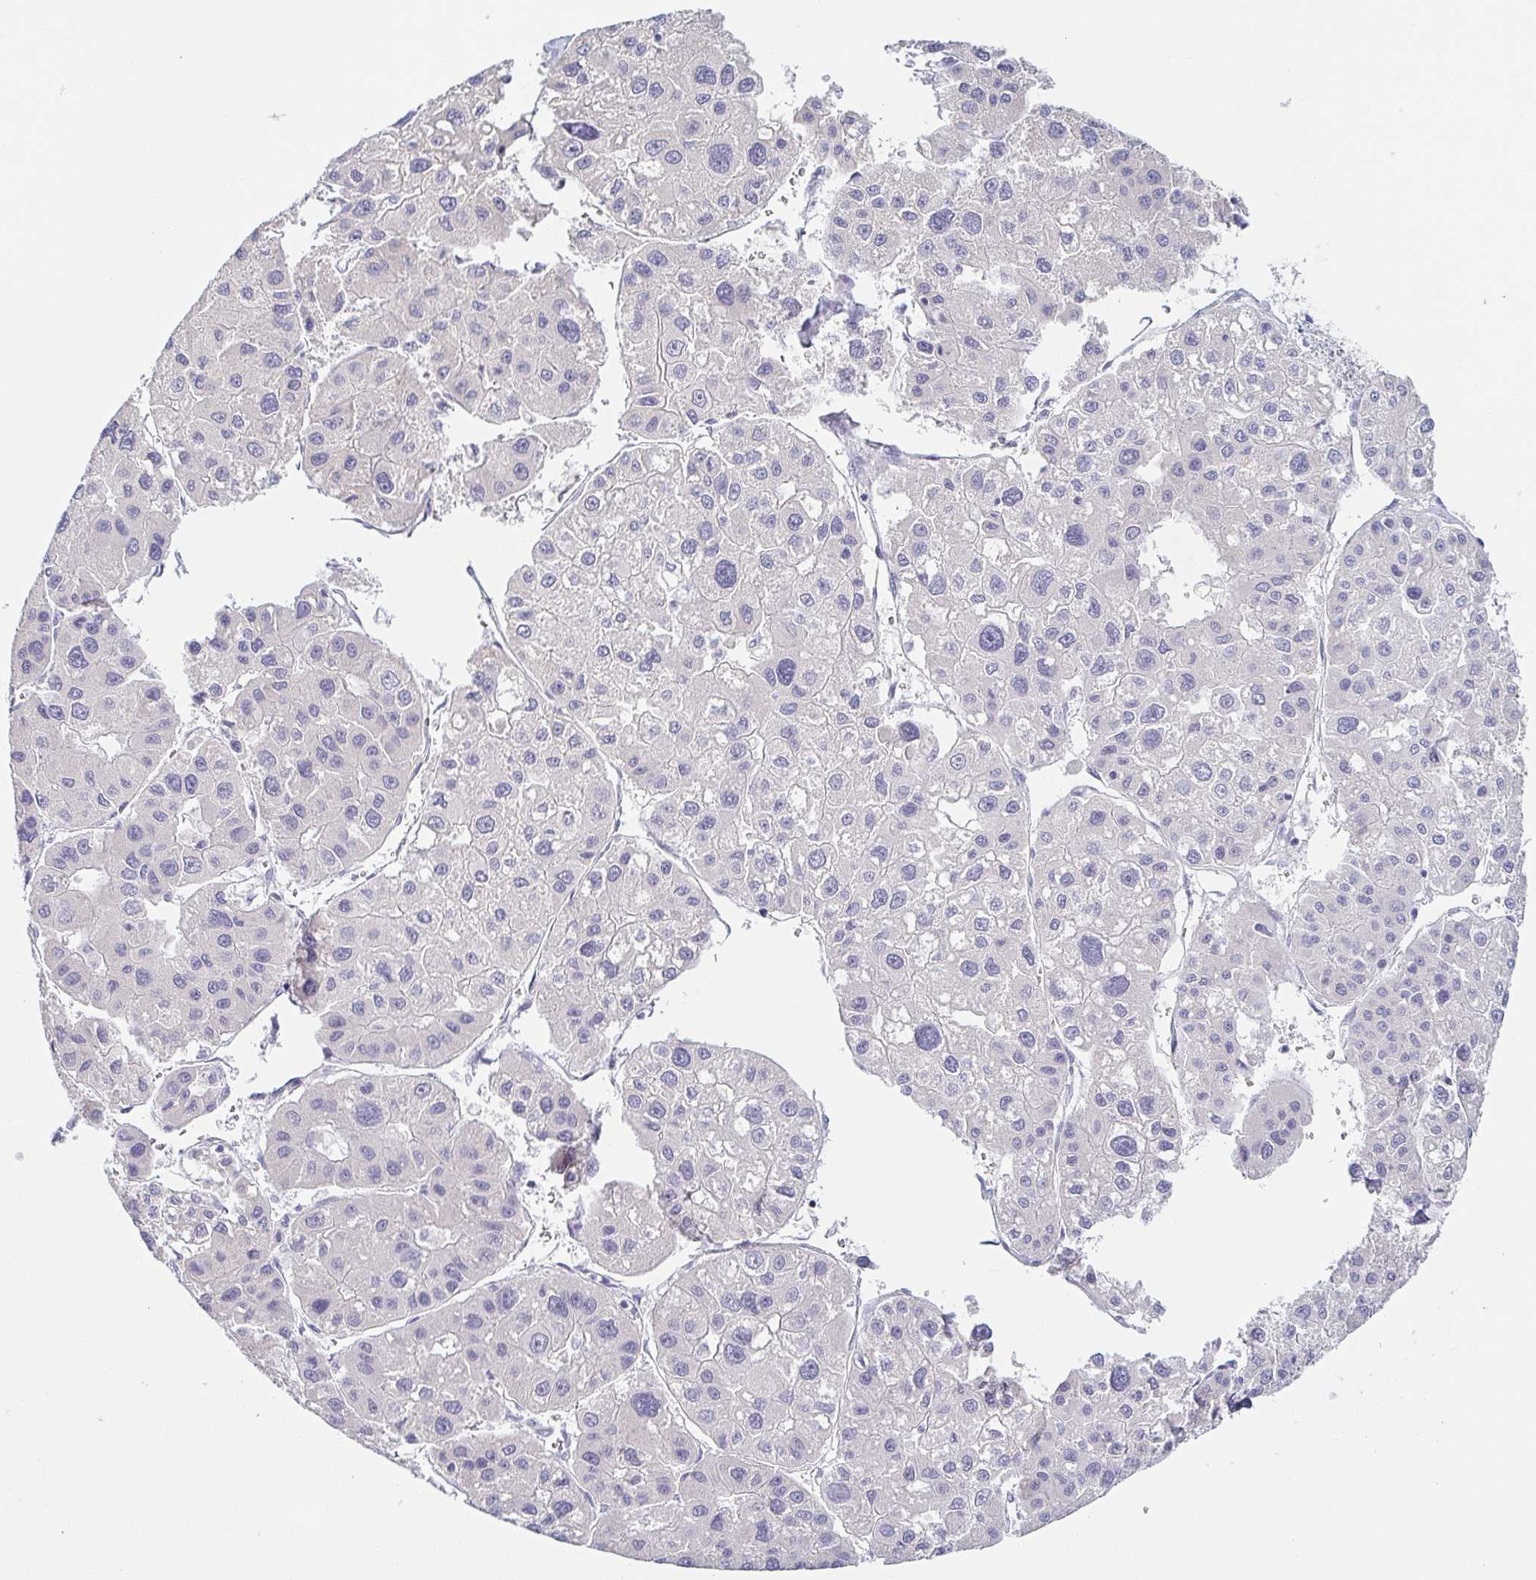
{"staining": {"intensity": "negative", "quantity": "none", "location": "none"}, "tissue": "liver cancer", "cell_type": "Tumor cells", "image_type": "cancer", "snomed": [{"axis": "morphology", "description": "Carcinoma, Hepatocellular, NOS"}, {"axis": "topography", "description": "Liver"}], "caption": "The photomicrograph shows no staining of tumor cells in hepatocellular carcinoma (liver). (Immunohistochemistry, brightfield microscopy, high magnification).", "gene": "PRR27", "patient": {"sex": "male", "age": 73}}